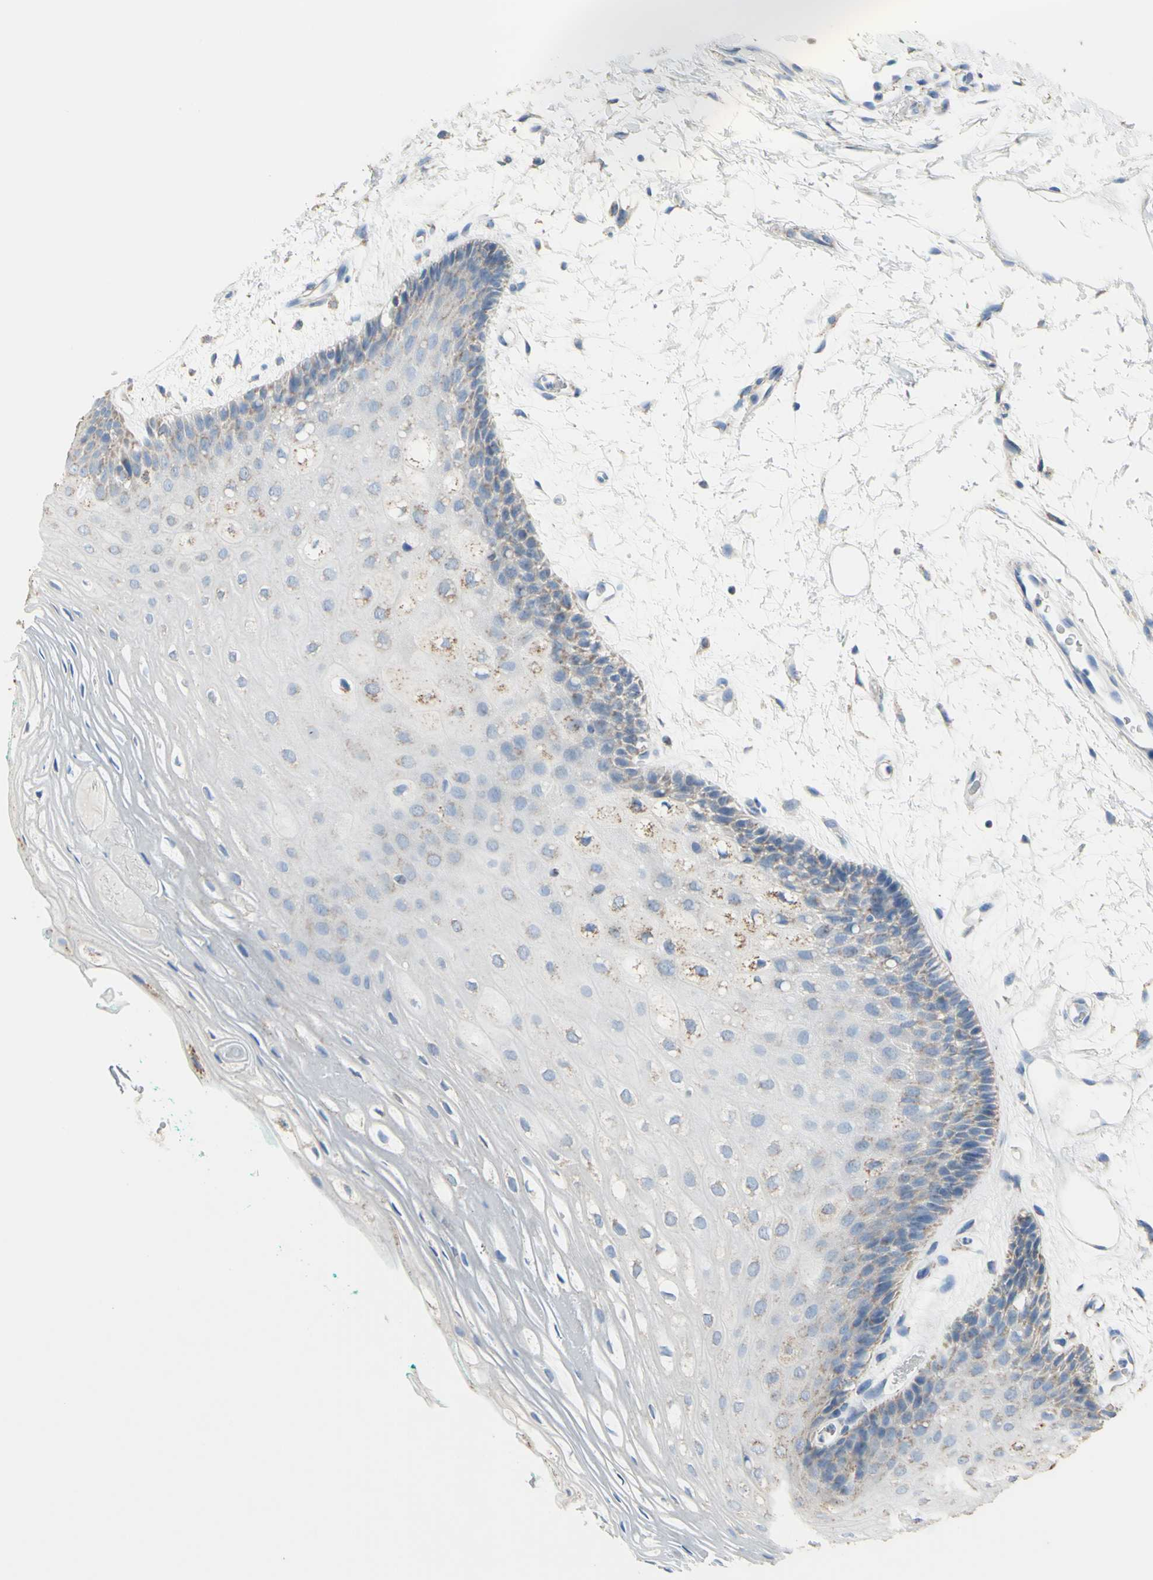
{"staining": {"intensity": "weak", "quantity": "25%-75%", "location": "cytoplasmic/membranous"}, "tissue": "oral mucosa", "cell_type": "Squamous epithelial cells", "image_type": "normal", "snomed": [{"axis": "morphology", "description": "Normal tissue, NOS"}, {"axis": "topography", "description": "Skeletal muscle"}, {"axis": "topography", "description": "Oral tissue"}, {"axis": "topography", "description": "Peripheral nerve tissue"}], "caption": "A low amount of weak cytoplasmic/membranous positivity is identified in about 25%-75% of squamous epithelial cells in benign oral mucosa.", "gene": "CMKLR2", "patient": {"sex": "female", "age": 84}}